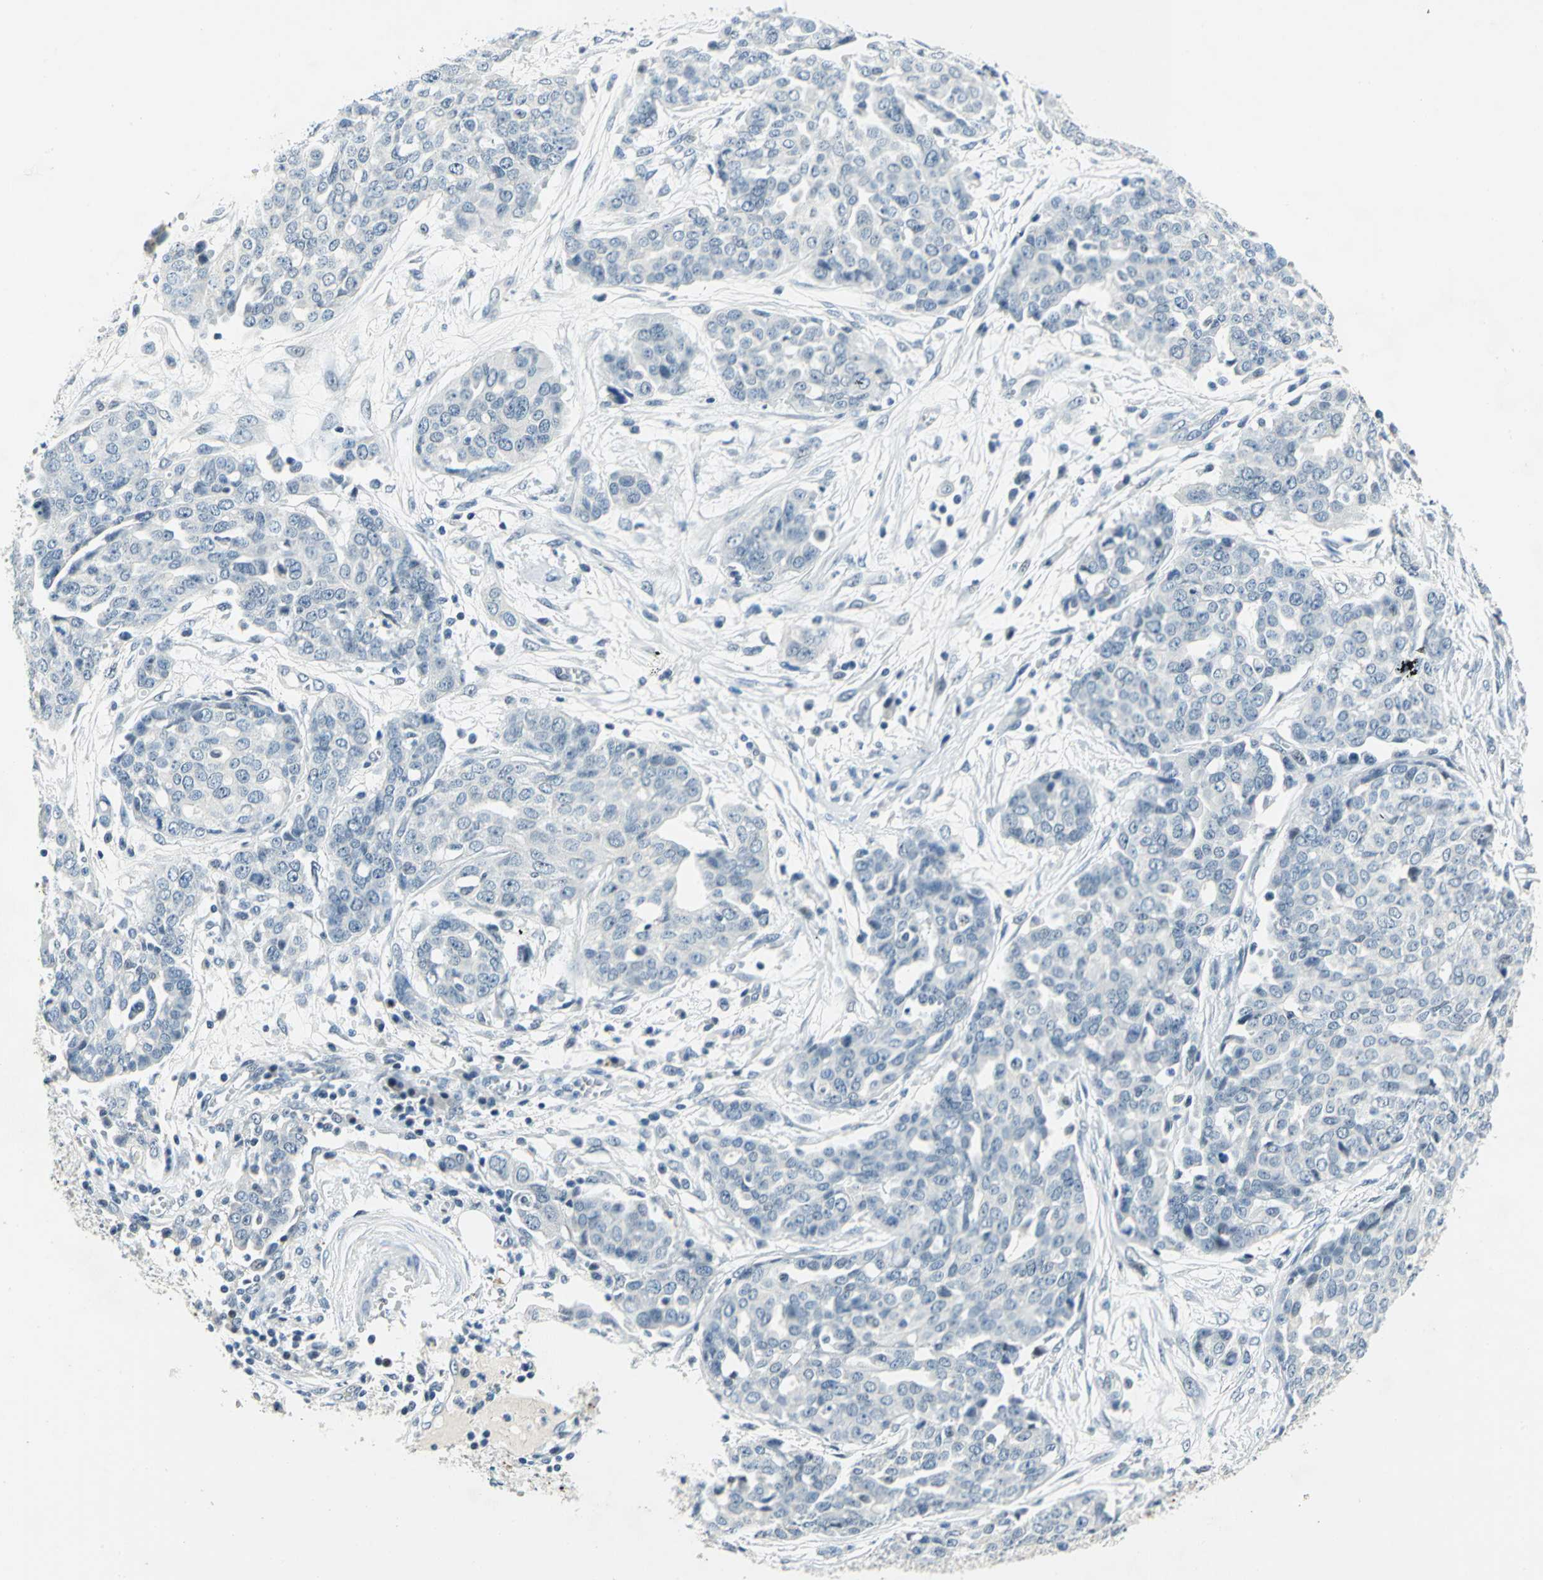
{"staining": {"intensity": "negative", "quantity": "none", "location": "none"}, "tissue": "ovarian cancer", "cell_type": "Tumor cells", "image_type": "cancer", "snomed": [{"axis": "morphology", "description": "Cystadenocarcinoma, serous, NOS"}, {"axis": "topography", "description": "Soft tissue"}, {"axis": "topography", "description": "Ovary"}], "caption": "The immunohistochemistry (IHC) photomicrograph has no significant staining in tumor cells of ovarian cancer tissue. (IHC, brightfield microscopy, high magnification).", "gene": "RAD17", "patient": {"sex": "female", "age": 57}}